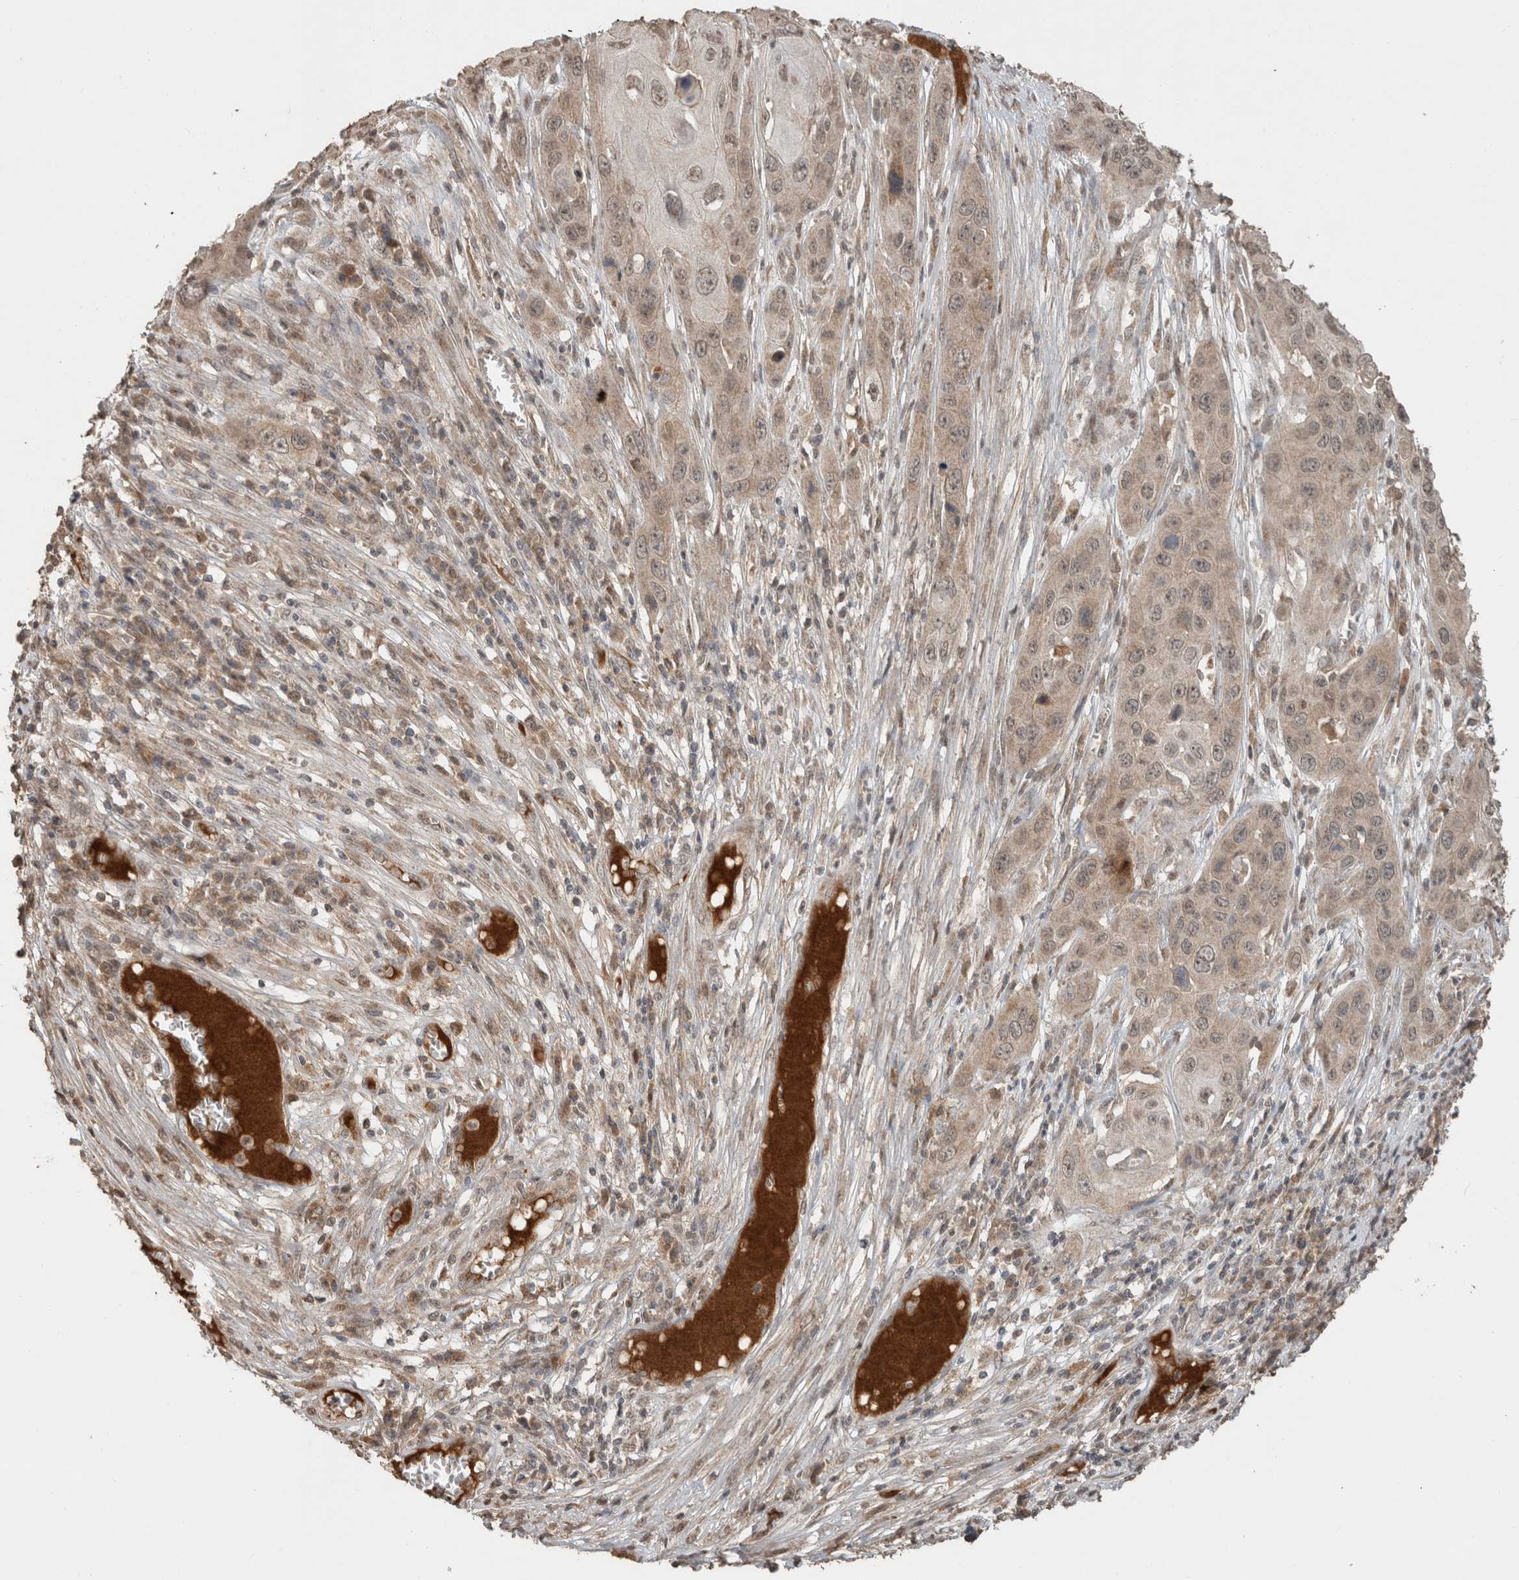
{"staining": {"intensity": "weak", "quantity": "25%-75%", "location": "cytoplasmic/membranous,nuclear"}, "tissue": "skin cancer", "cell_type": "Tumor cells", "image_type": "cancer", "snomed": [{"axis": "morphology", "description": "Squamous cell carcinoma, NOS"}, {"axis": "topography", "description": "Skin"}], "caption": "Immunohistochemical staining of human skin cancer (squamous cell carcinoma) displays low levels of weak cytoplasmic/membranous and nuclear protein positivity in approximately 25%-75% of tumor cells.", "gene": "FAM3A", "patient": {"sex": "male", "age": 55}}